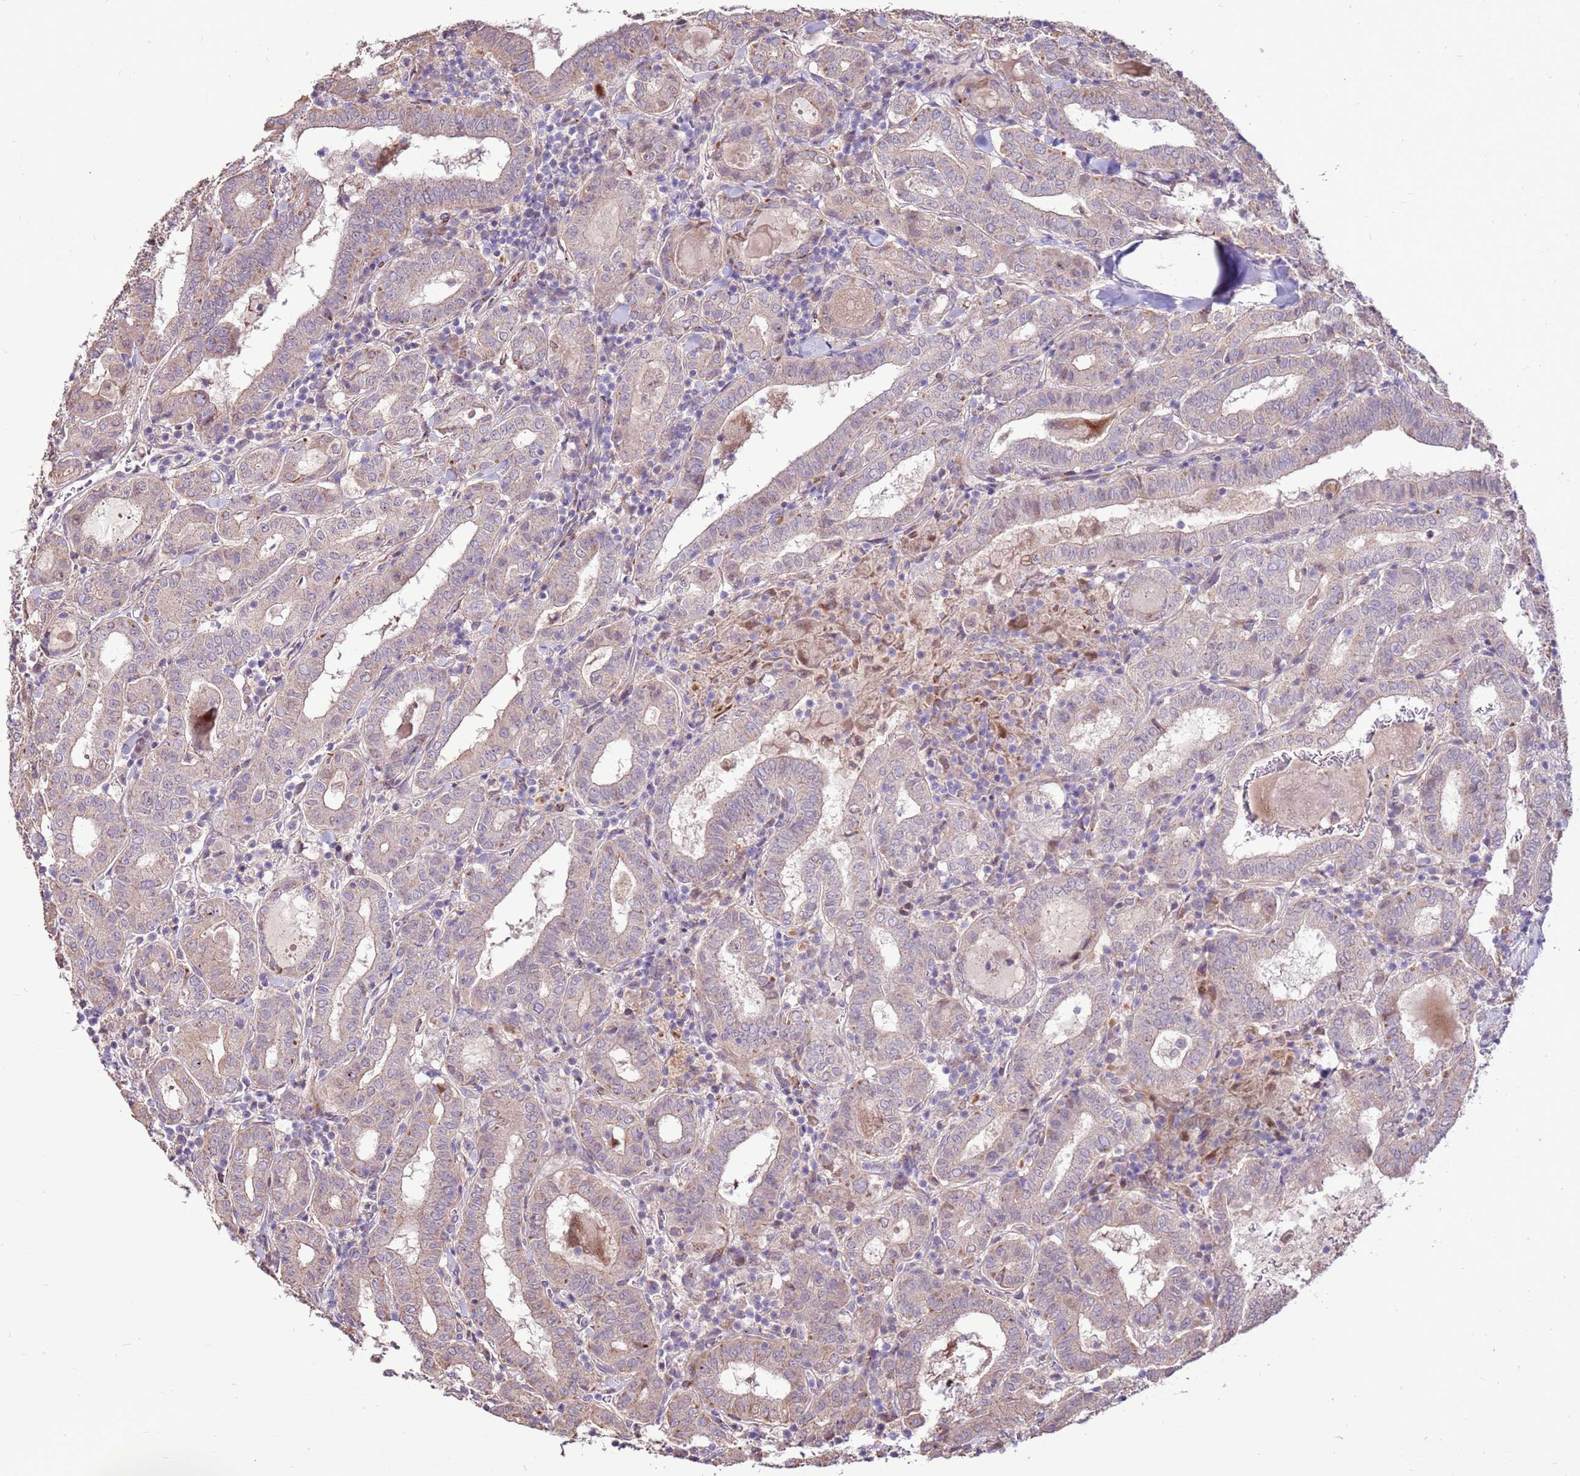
{"staining": {"intensity": "weak", "quantity": "<25%", "location": "cytoplasmic/membranous"}, "tissue": "thyroid cancer", "cell_type": "Tumor cells", "image_type": "cancer", "snomed": [{"axis": "morphology", "description": "Papillary adenocarcinoma, NOS"}, {"axis": "topography", "description": "Thyroid gland"}], "caption": "Immunohistochemistry (IHC) micrograph of human papillary adenocarcinoma (thyroid) stained for a protein (brown), which demonstrates no positivity in tumor cells.", "gene": "LGI4", "patient": {"sex": "female", "age": 72}}